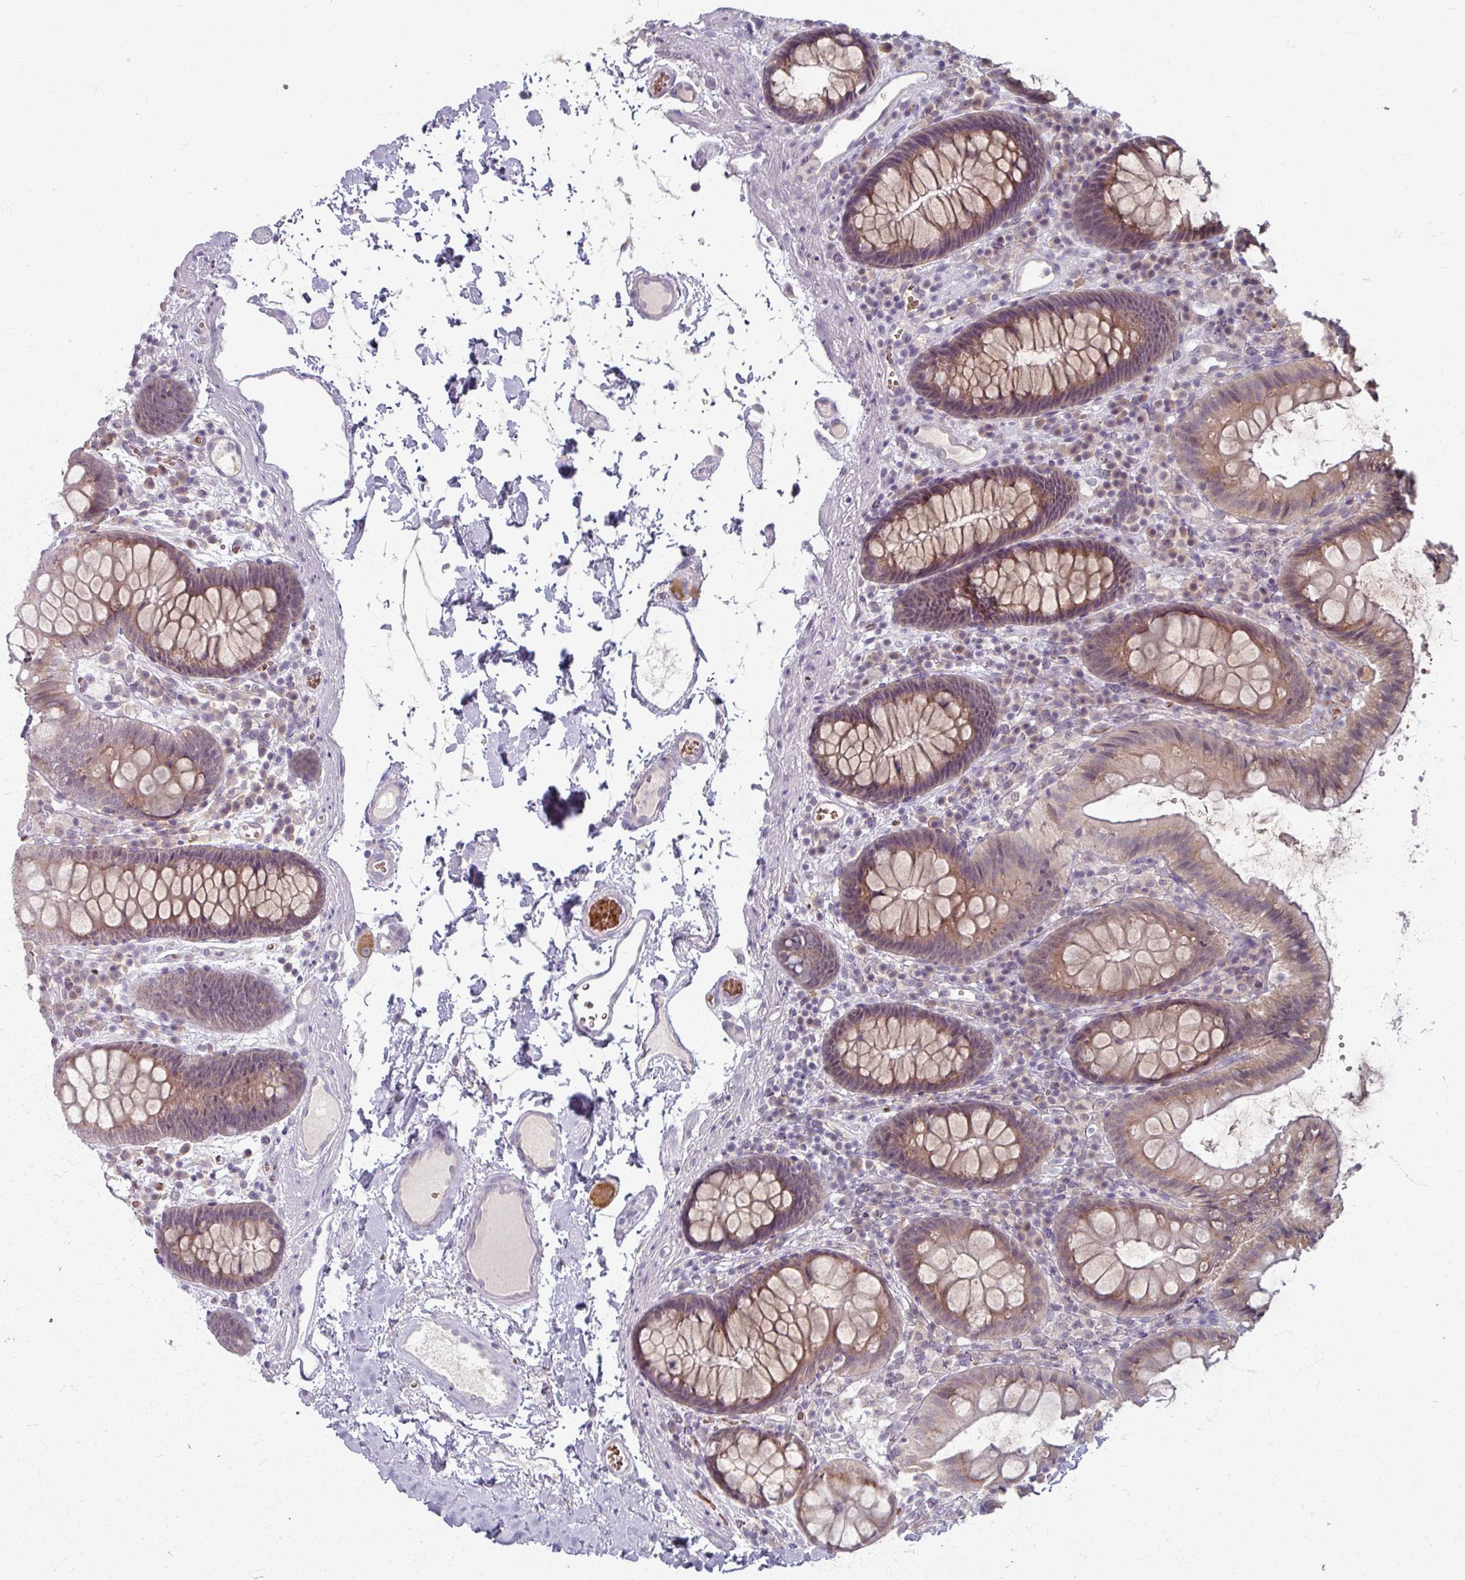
{"staining": {"intensity": "negative", "quantity": "none", "location": "none"}, "tissue": "colon", "cell_type": "Endothelial cells", "image_type": "normal", "snomed": [{"axis": "morphology", "description": "Normal tissue, NOS"}, {"axis": "topography", "description": "Colon"}], "caption": "Benign colon was stained to show a protein in brown. There is no significant positivity in endothelial cells. (DAB immunohistochemistry (IHC) visualized using brightfield microscopy, high magnification).", "gene": "KMT5C", "patient": {"sex": "male", "age": 84}}